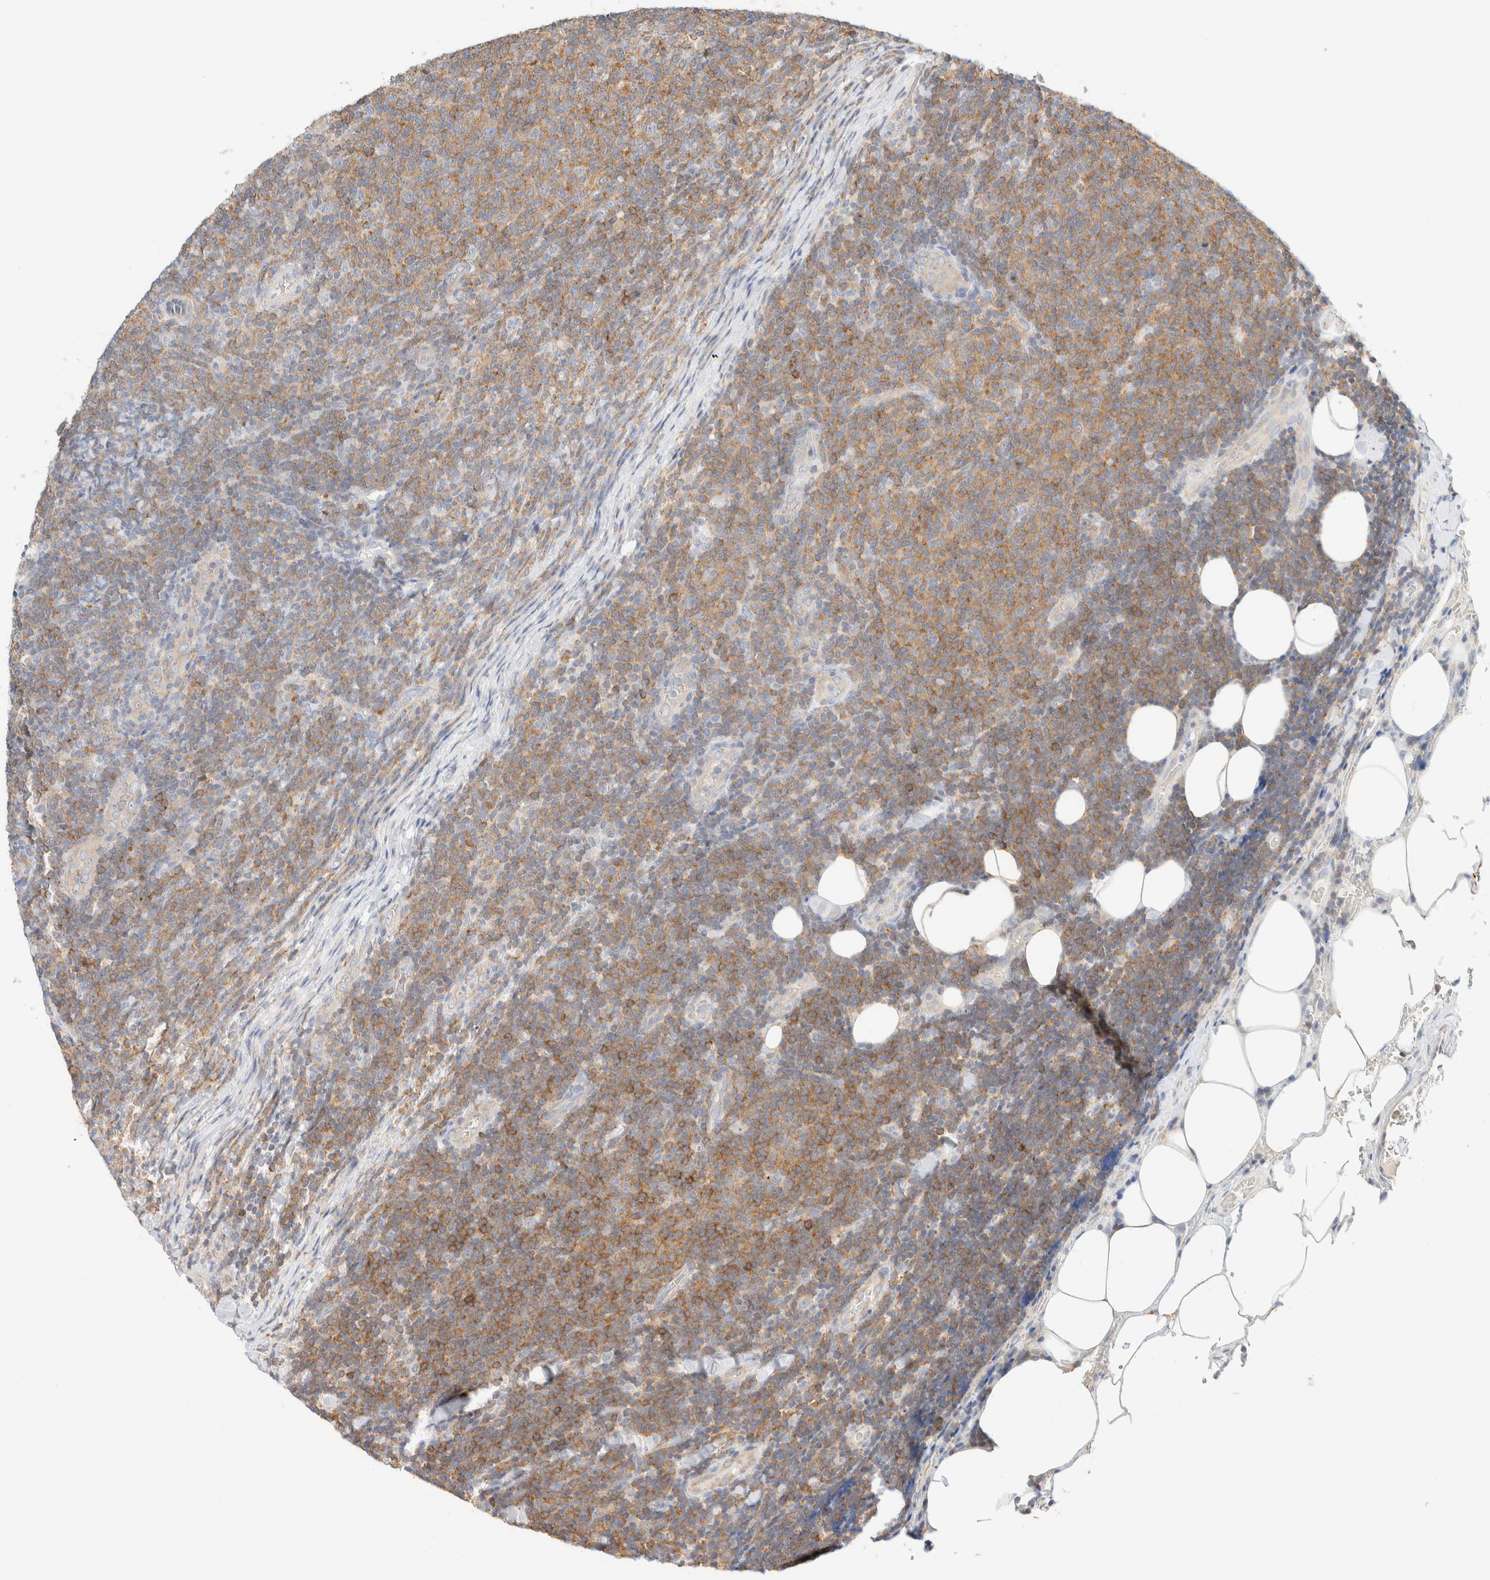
{"staining": {"intensity": "moderate", "quantity": ">75%", "location": "cytoplasmic/membranous"}, "tissue": "lymphoma", "cell_type": "Tumor cells", "image_type": "cancer", "snomed": [{"axis": "morphology", "description": "Malignant lymphoma, non-Hodgkin's type, Low grade"}, {"axis": "topography", "description": "Lymph node"}], "caption": "Immunohistochemical staining of low-grade malignant lymphoma, non-Hodgkin's type displays medium levels of moderate cytoplasmic/membranous protein positivity in about >75% of tumor cells.", "gene": "SH3GLB2", "patient": {"sex": "male", "age": 66}}